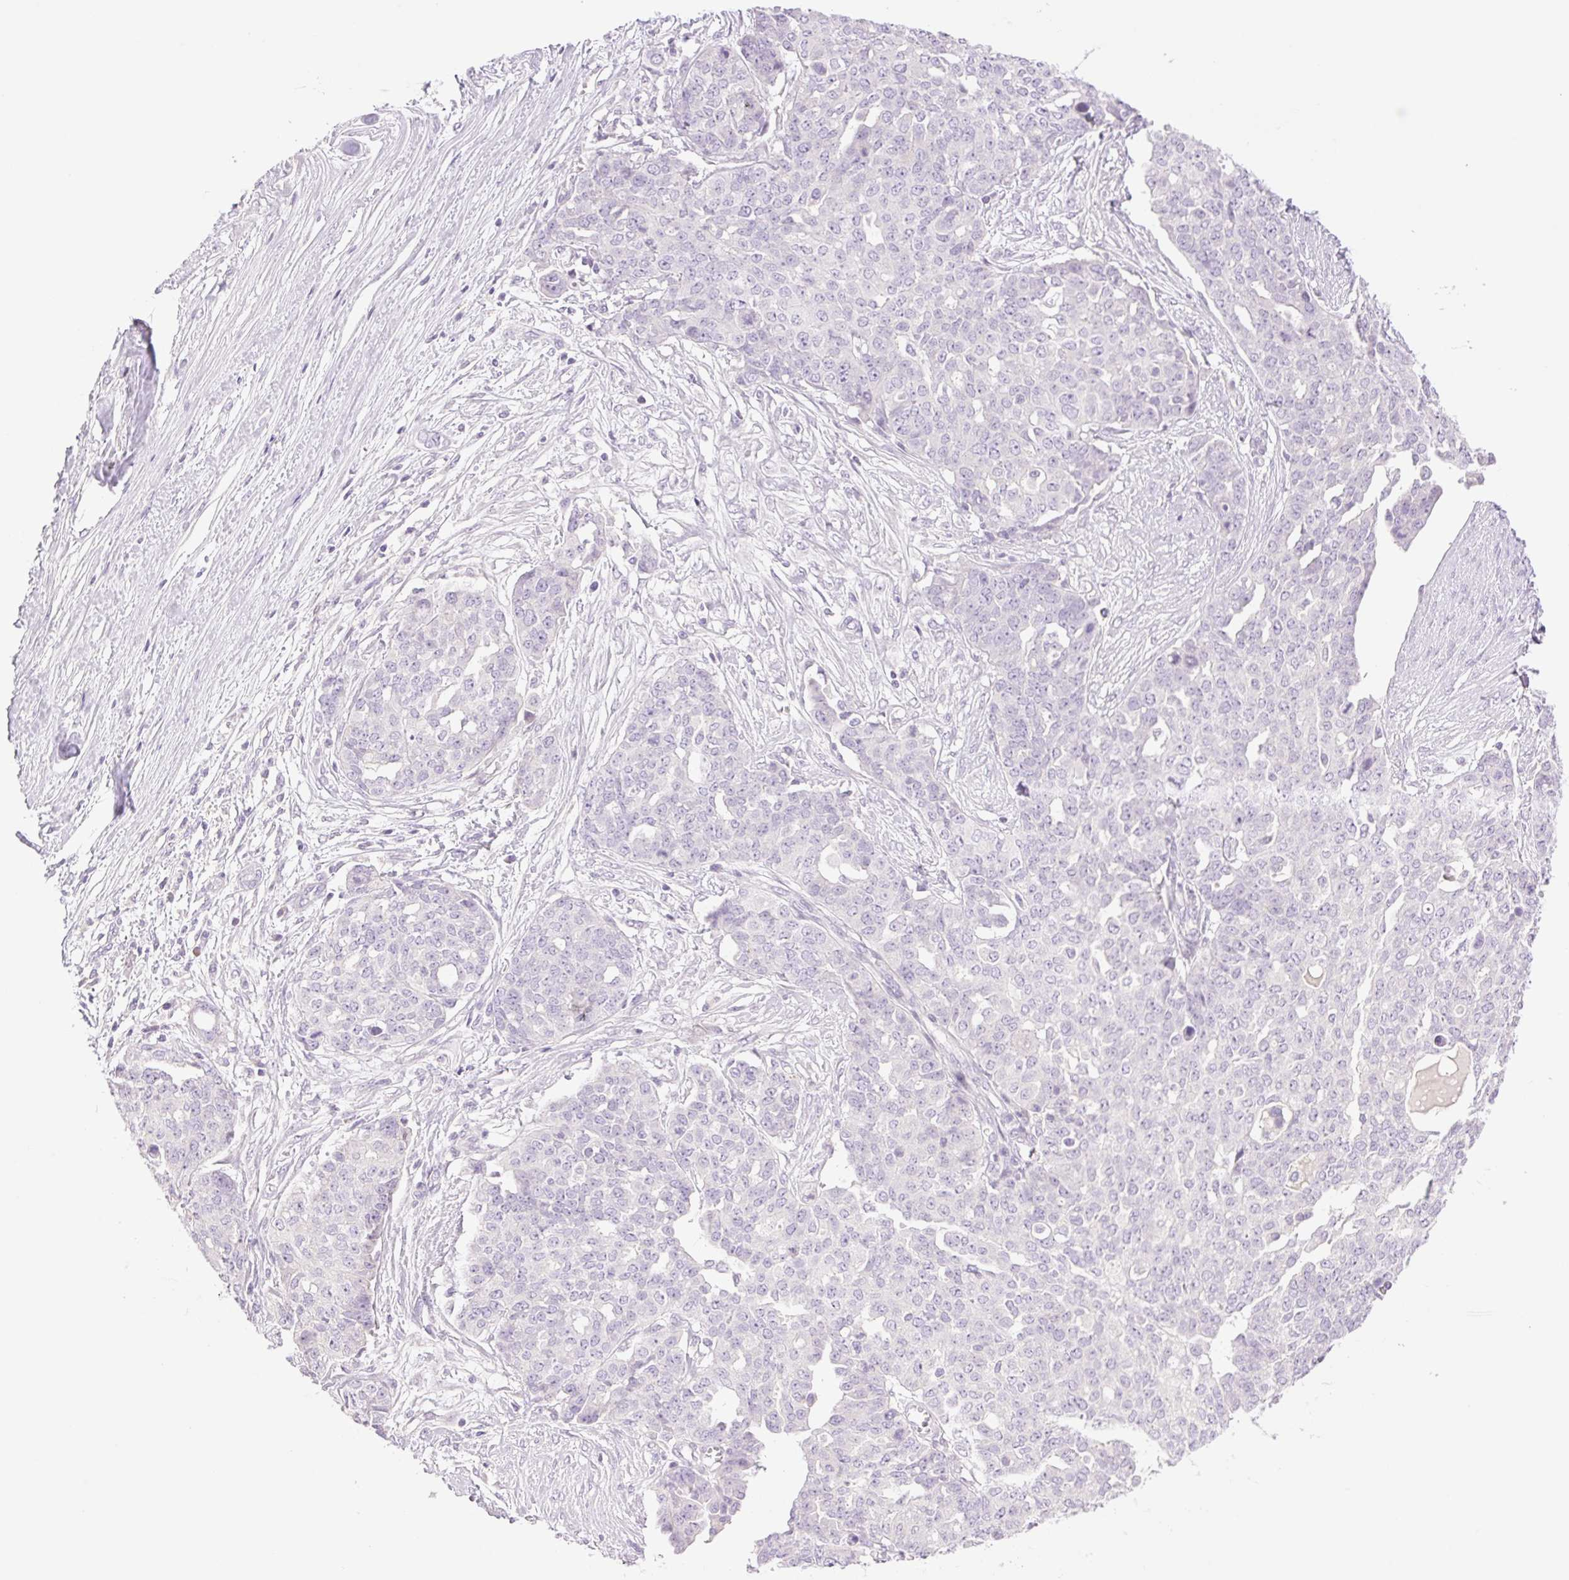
{"staining": {"intensity": "negative", "quantity": "none", "location": "none"}, "tissue": "ovarian cancer", "cell_type": "Tumor cells", "image_type": "cancer", "snomed": [{"axis": "morphology", "description": "Cystadenocarcinoma, serous, NOS"}, {"axis": "topography", "description": "Soft tissue"}, {"axis": "topography", "description": "Ovary"}], "caption": "Immunohistochemistry (IHC) micrograph of human ovarian cancer (serous cystadenocarcinoma) stained for a protein (brown), which demonstrates no staining in tumor cells.", "gene": "TBX15", "patient": {"sex": "female", "age": 57}}